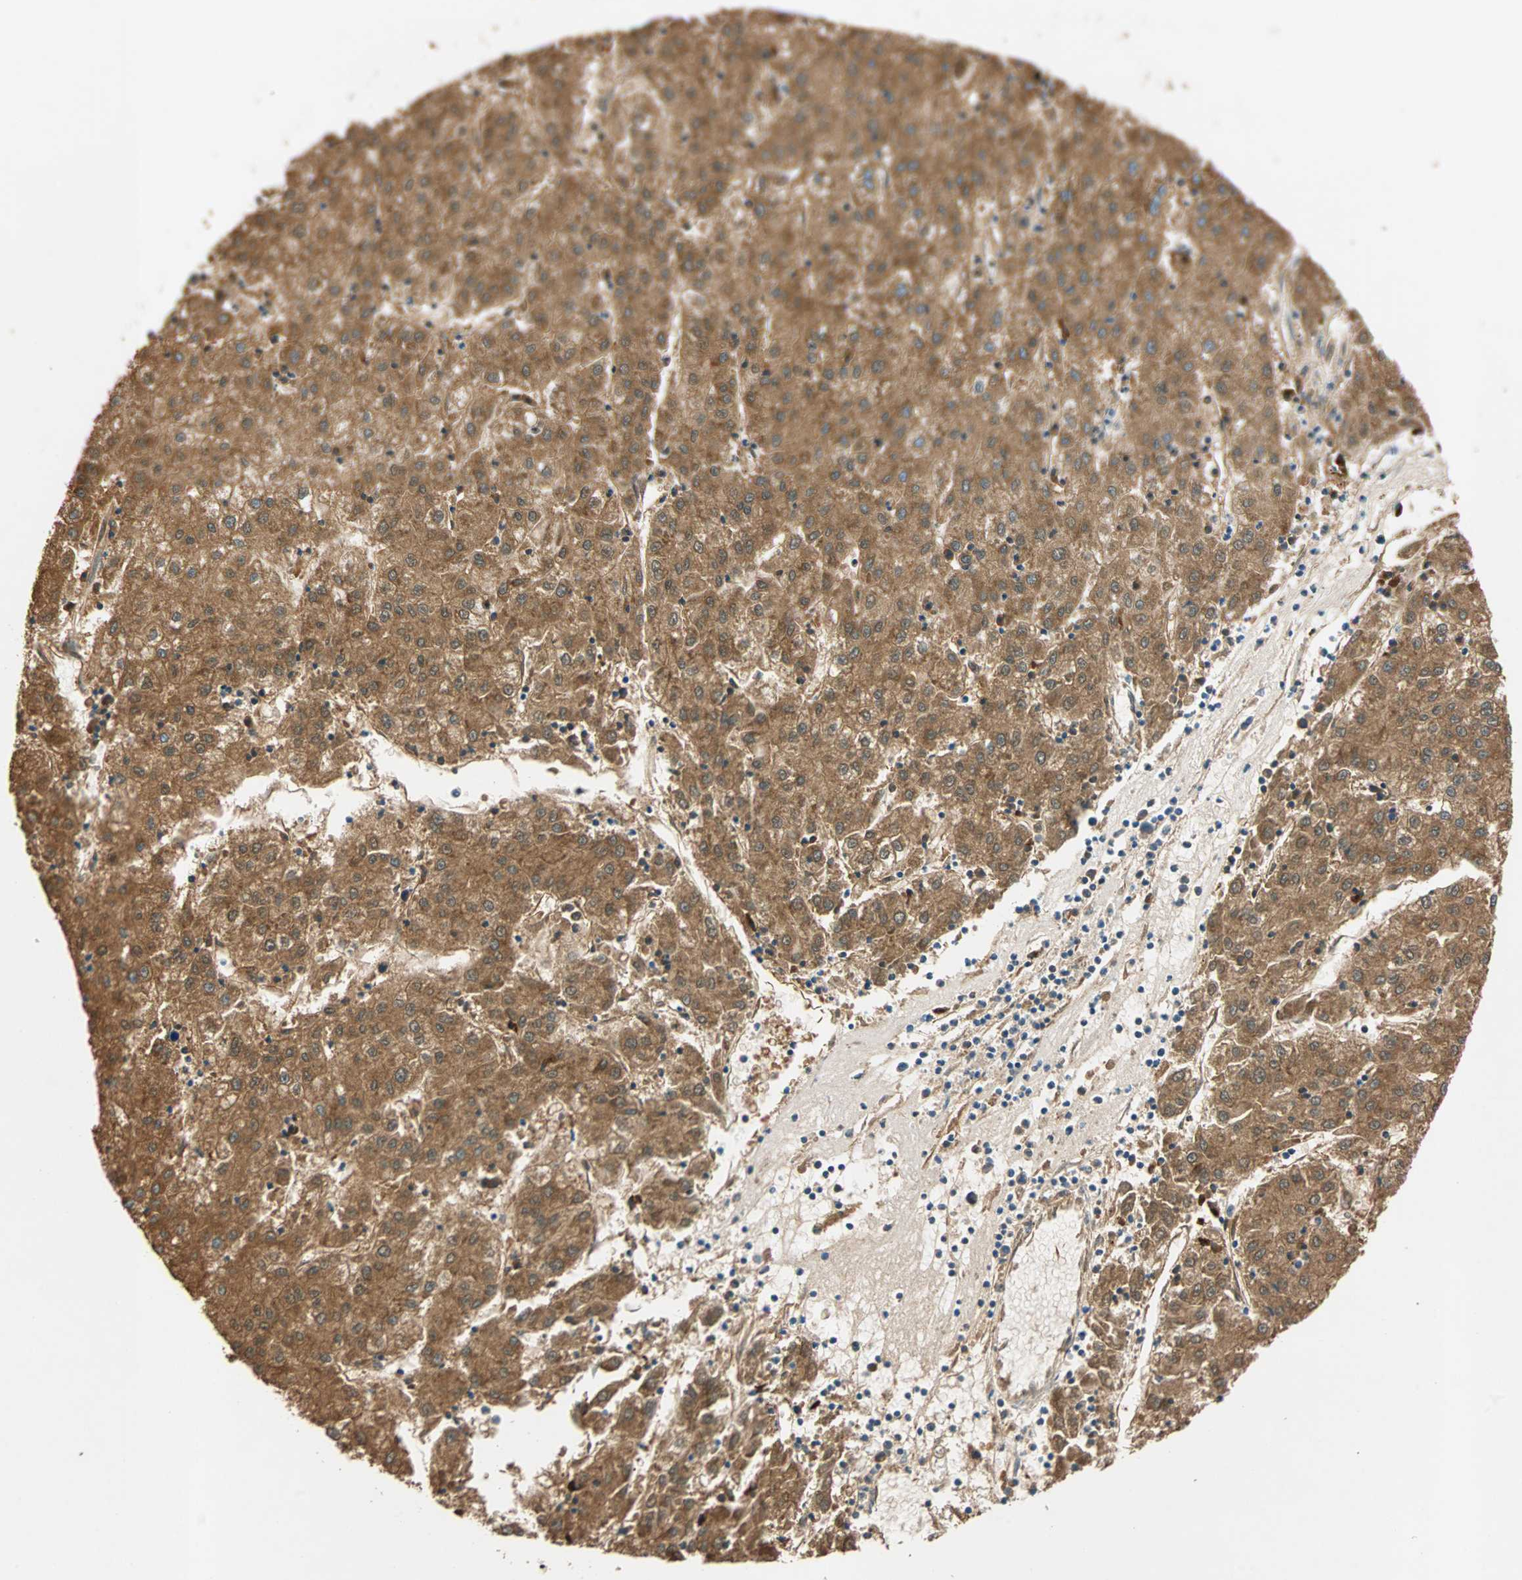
{"staining": {"intensity": "moderate", "quantity": ">75%", "location": "cytoplasmic/membranous"}, "tissue": "liver cancer", "cell_type": "Tumor cells", "image_type": "cancer", "snomed": [{"axis": "morphology", "description": "Carcinoma, Hepatocellular, NOS"}, {"axis": "topography", "description": "Liver"}], "caption": "Approximately >75% of tumor cells in human liver hepatocellular carcinoma show moderate cytoplasmic/membranous protein staining as visualized by brown immunohistochemical staining.", "gene": "RAD18", "patient": {"sex": "male", "age": 72}}